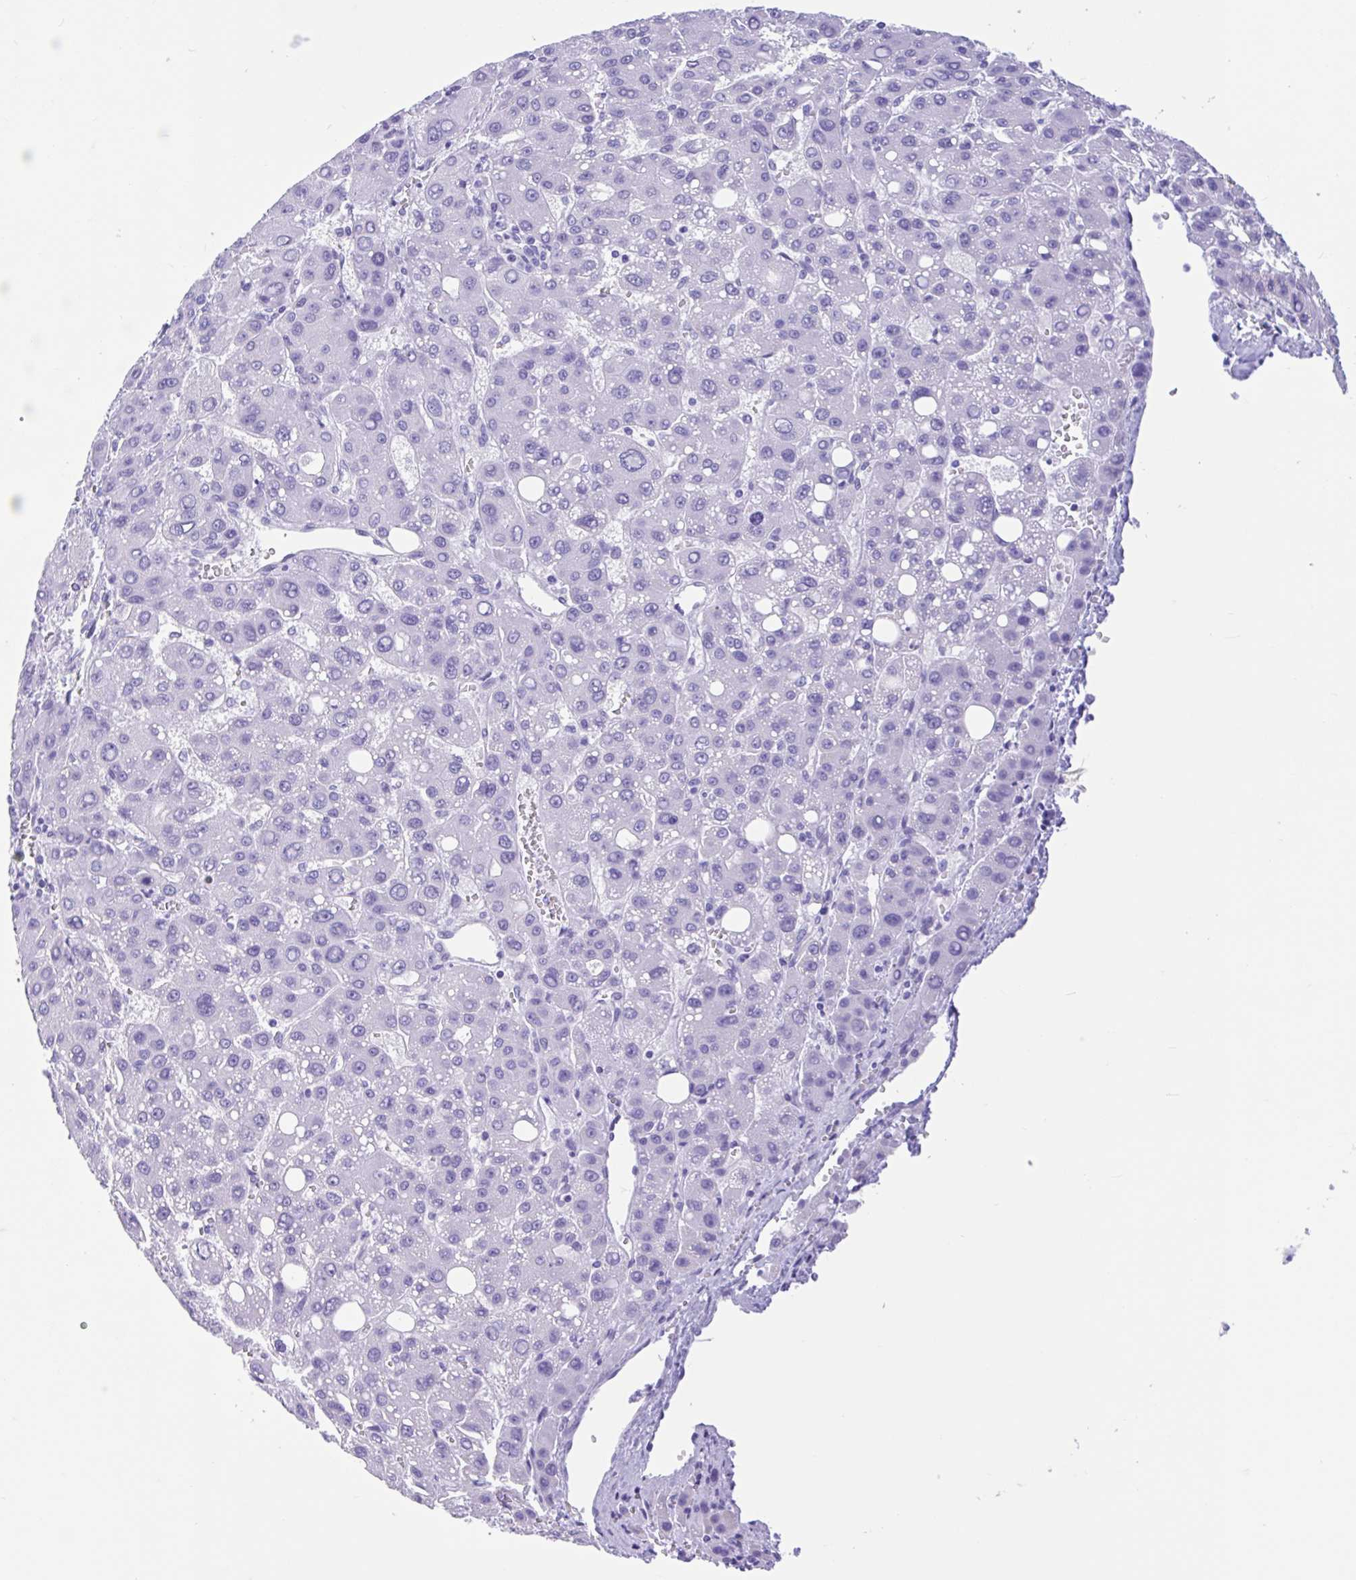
{"staining": {"intensity": "negative", "quantity": "none", "location": "none"}, "tissue": "liver cancer", "cell_type": "Tumor cells", "image_type": "cancer", "snomed": [{"axis": "morphology", "description": "Carcinoma, Hepatocellular, NOS"}, {"axis": "topography", "description": "Liver"}], "caption": "DAB (3,3'-diaminobenzidine) immunohistochemical staining of human liver cancer demonstrates no significant expression in tumor cells.", "gene": "IAPP", "patient": {"sex": "male", "age": 55}}